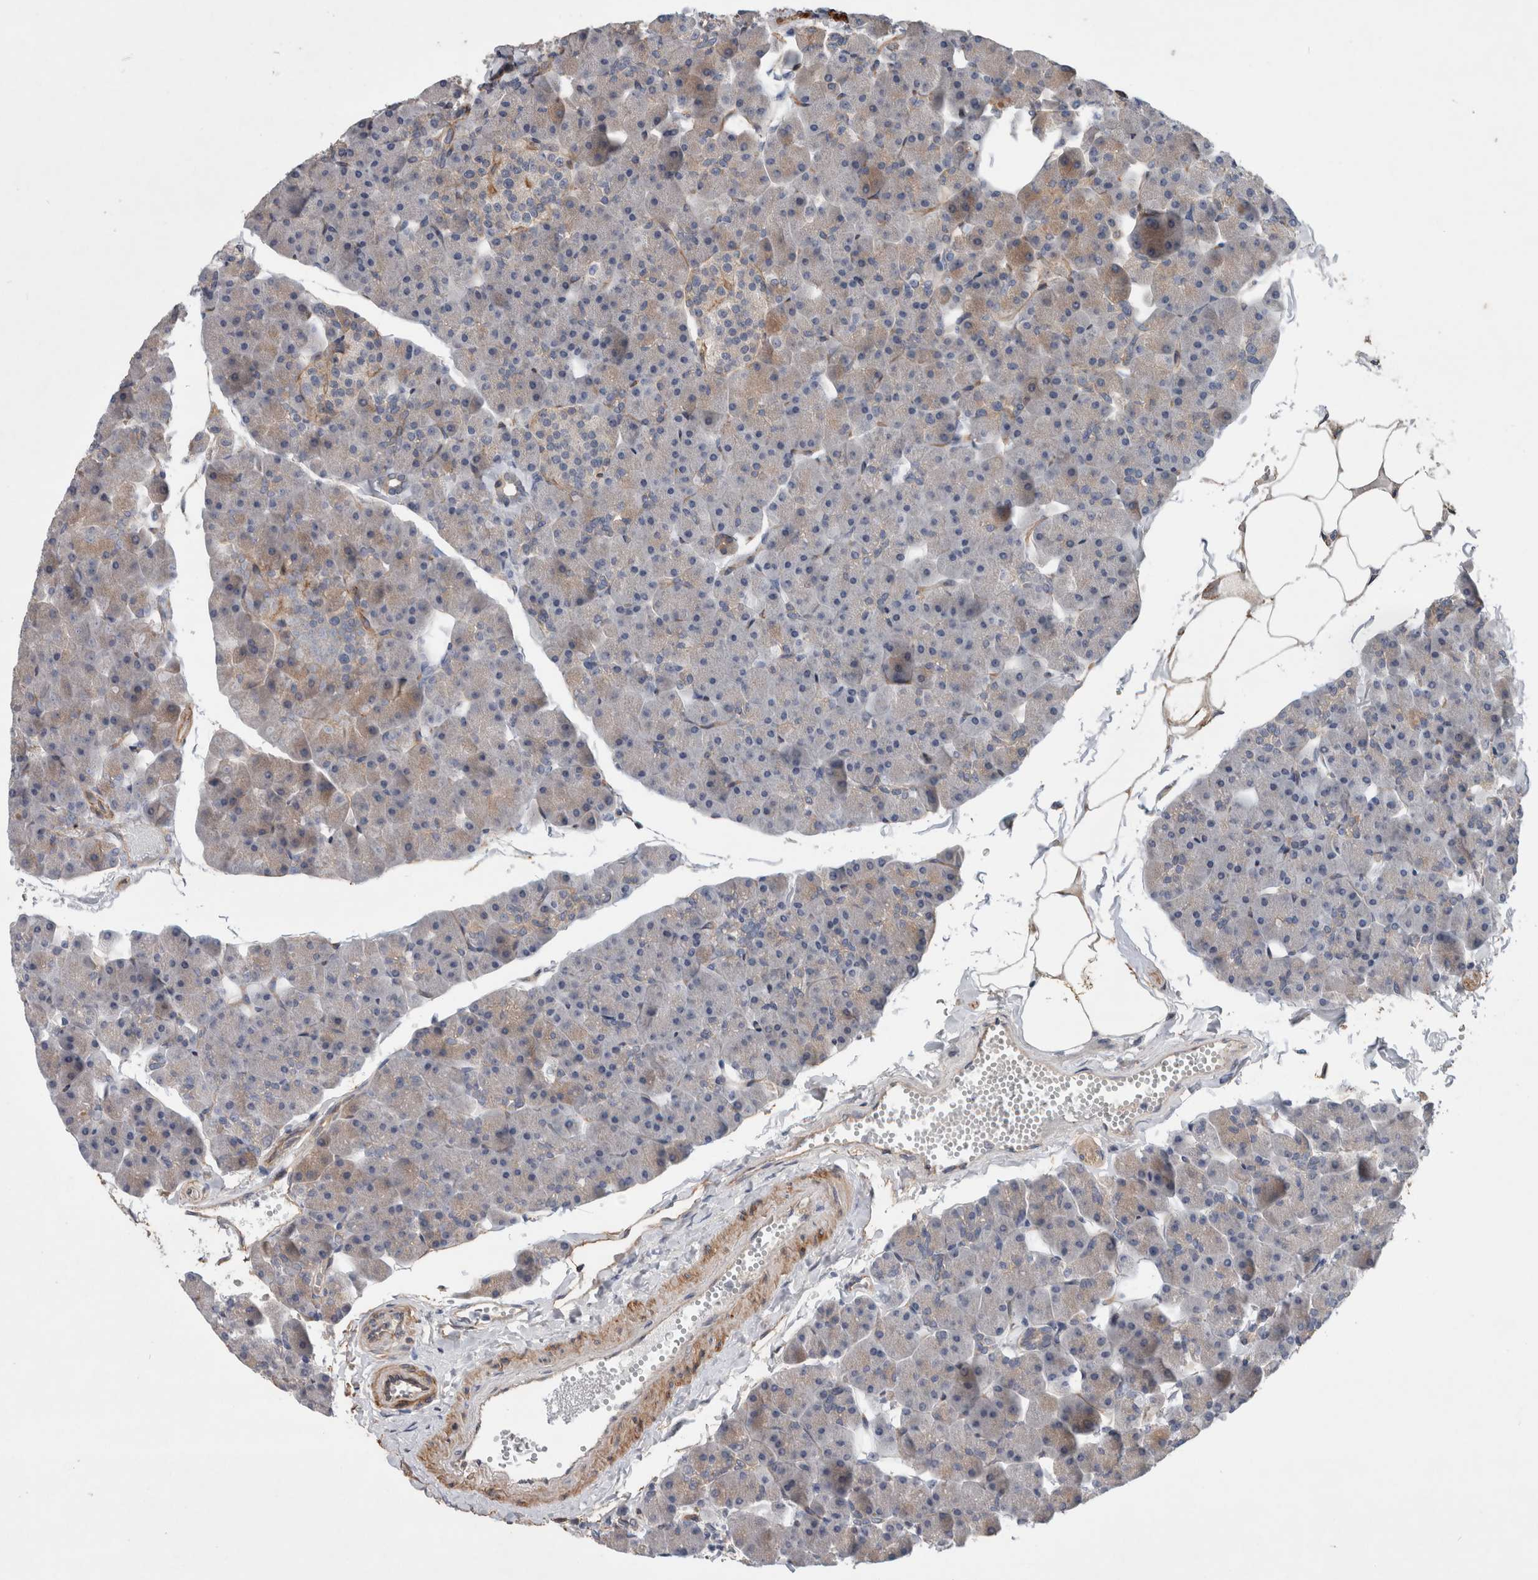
{"staining": {"intensity": "weak", "quantity": "25%-75%", "location": "cytoplasmic/membranous"}, "tissue": "pancreas", "cell_type": "Exocrine glandular cells", "image_type": "normal", "snomed": [{"axis": "morphology", "description": "Normal tissue, NOS"}, {"axis": "topography", "description": "Pancreas"}], "caption": "Protein expression by IHC exhibits weak cytoplasmic/membranous staining in approximately 25%-75% of exocrine glandular cells in benign pancreas.", "gene": "BCAM", "patient": {"sex": "male", "age": 35}}